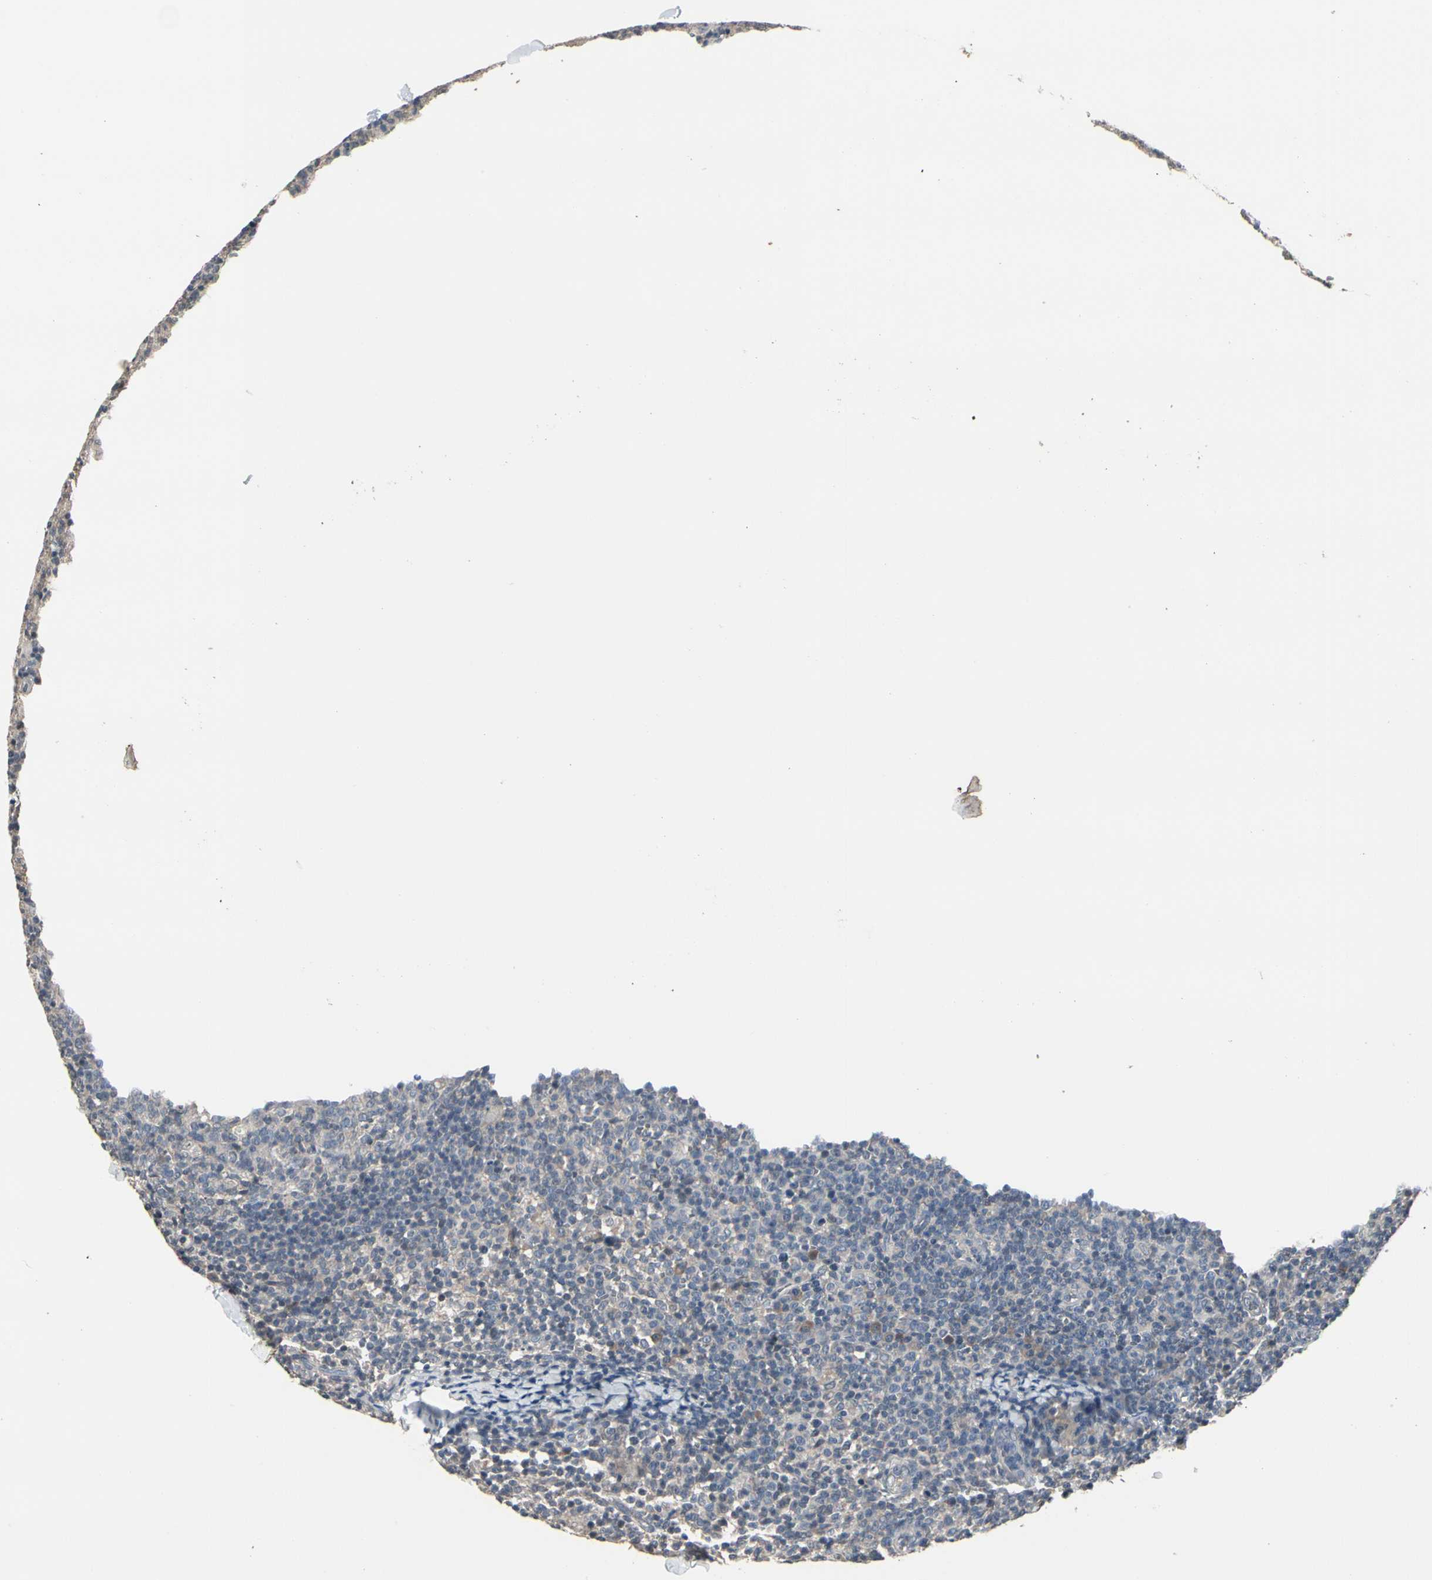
{"staining": {"intensity": "negative", "quantity": "none", "location": "none"}, "tissue": "lymph node", "cell_type": "Germinal center cells", "image_type": "normal", "snomed": [{"axis": "morphology", "description": "Normal tissue, NOS"}, {"axis": "morphology", "description": "Inflammation, NOS"}, {"axis": "topography", "description": "Lymph node"}], "caption": "An IHC micrograph of normal lymph node is shown. There is no staining in germinal center cells of lymph node.", "gene": "SV2A", "patient": {"sex": "male", "age": 55}}